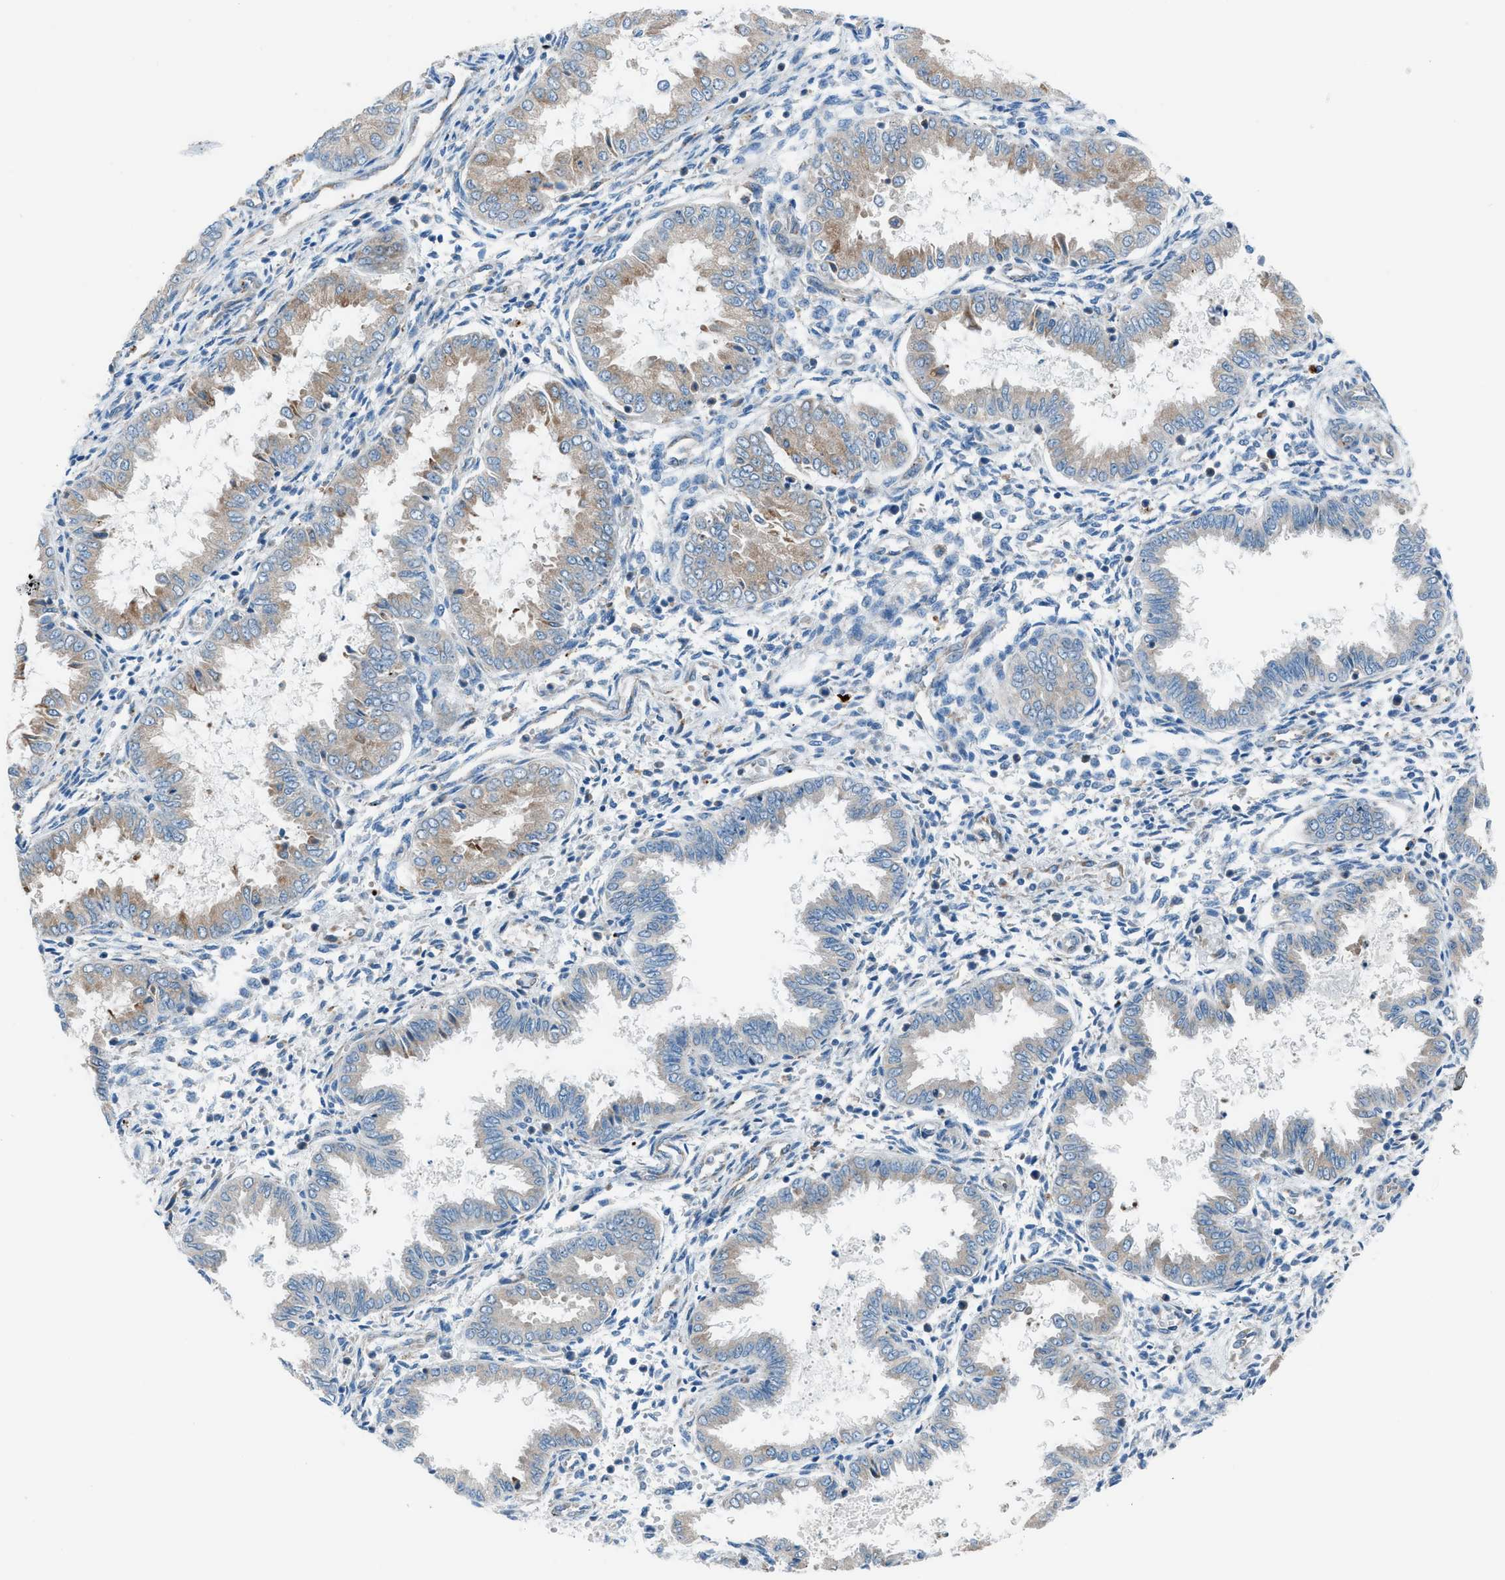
{"staining": {"intensity": "negative", "quantity": "none", "location": "none"}, "tissue": "endometrium", "cell_type": "Cells in endometrial stroma", "image_type": "normal", "snomed": [{"axis": "morphology", "description": "Normal tissue, NOS"}, {"axis": "topography", "description": "Endometrium"}], "caption": "Micrograph shows no significant protein positivity in cells in endometrial stroma of unremarkable endometrium. (Stains: DAB (3,3'-diaminobenzidine) immunohistochemistry with hematoxylin counter stain, Microscopy: brightfield microscopy at high magnification).", "gene": "HEG1", "patient": {"sex": "female", "age": 33}}